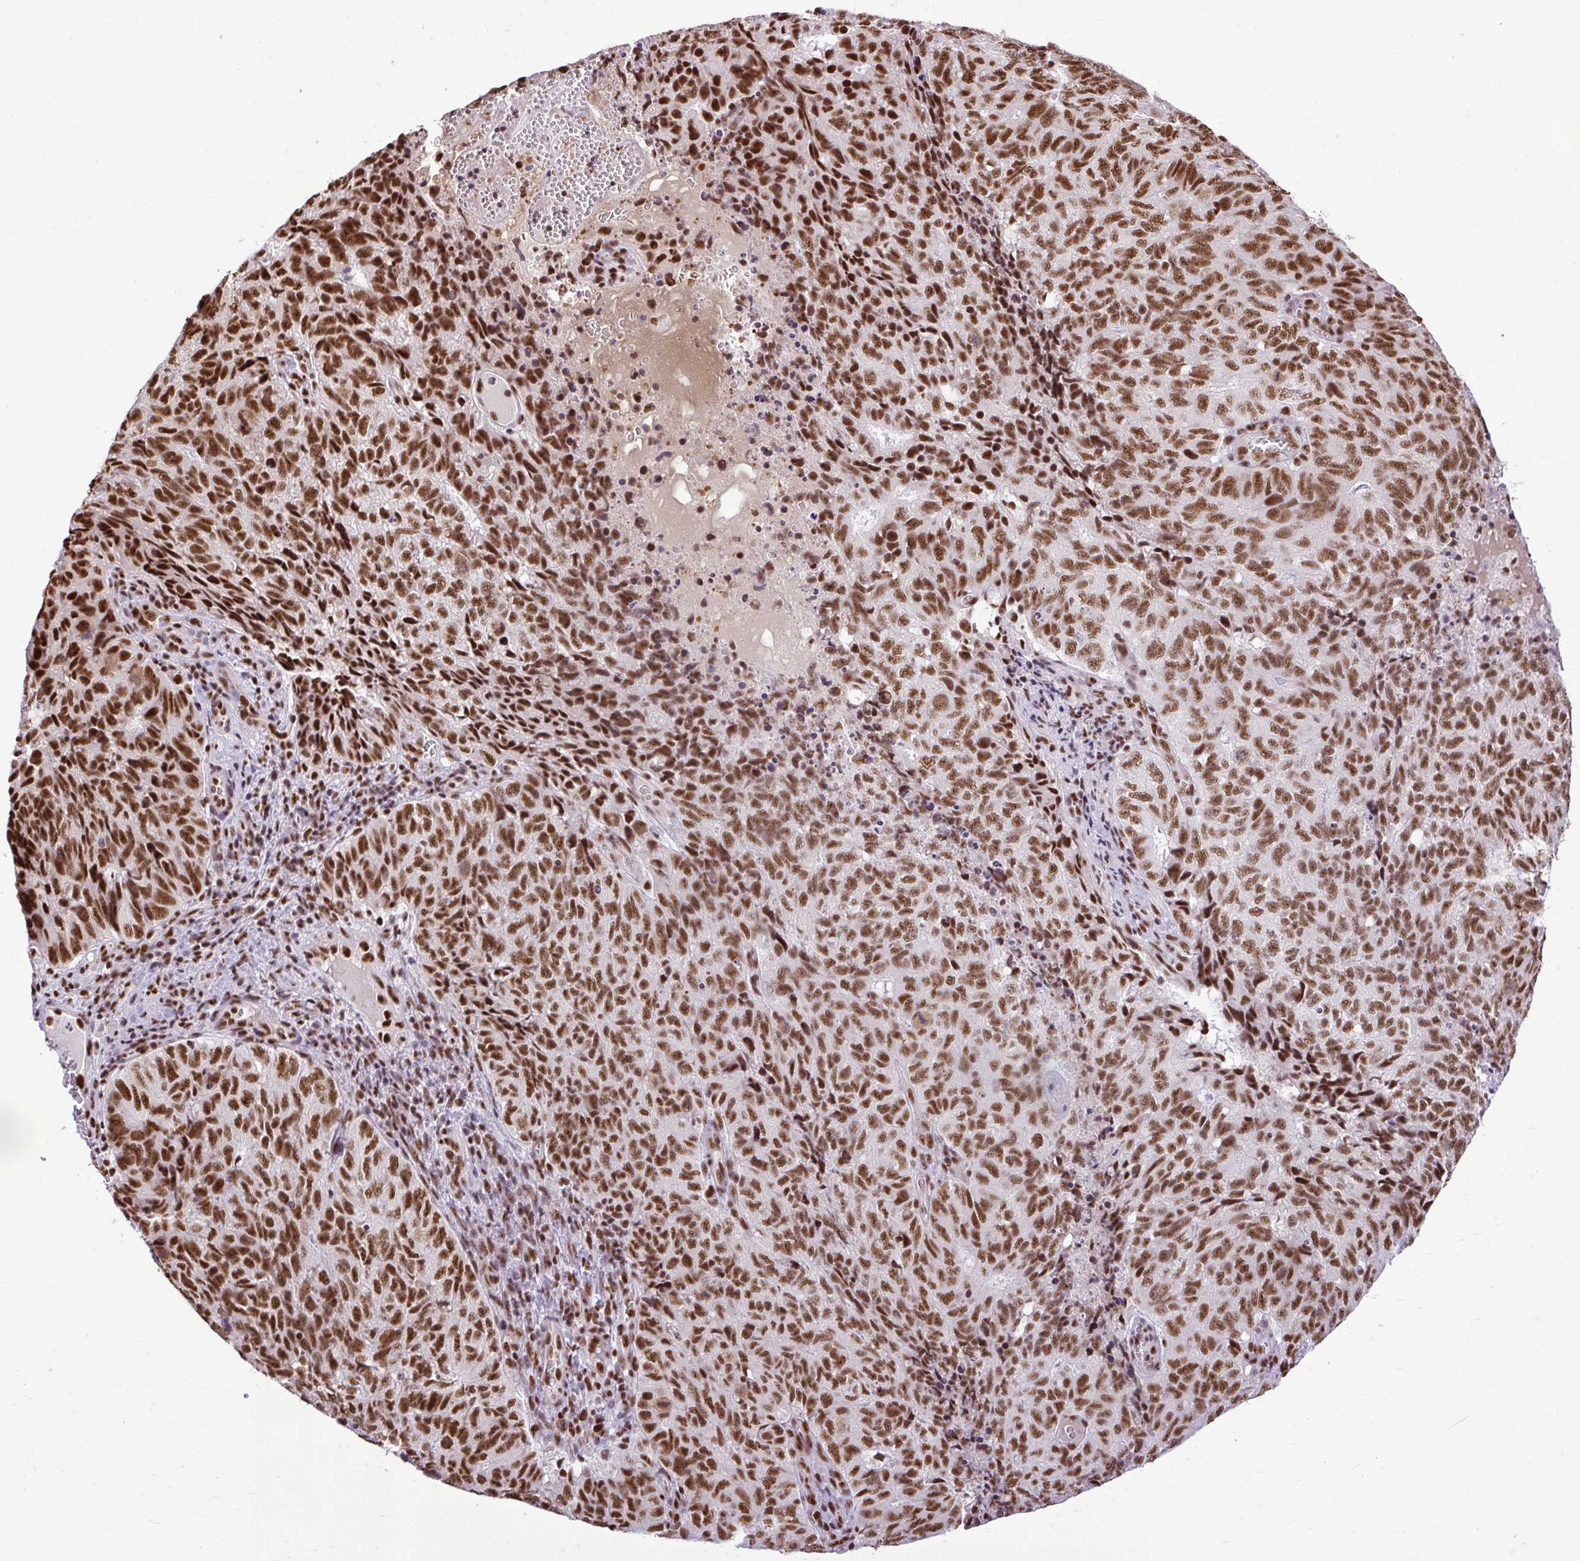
{"staining": {"intensity": "strong", "quantity": ">75%", "location": "nuclear"}, "tissue": "cervical cancer", "cell_type": "Tumor cells", "image_type": "cancer", "snomed": [{"axis": "morphology", "description": "Adenocarcinoma, NOS"}, {"axis": "topography", "description": "Cervix"}], "caption": "Protein positivity by immunohistochemistry shows strong nuclear staining in approximately >75% of tumor cells in adenocarcinoma (cervical). Using DAB (brown) and hematoxylin (blue) stains, captured at high magnification using brightfield microscopy.", "gene": "PRPF19", "patient": {"sex": "female", "age": 38}}